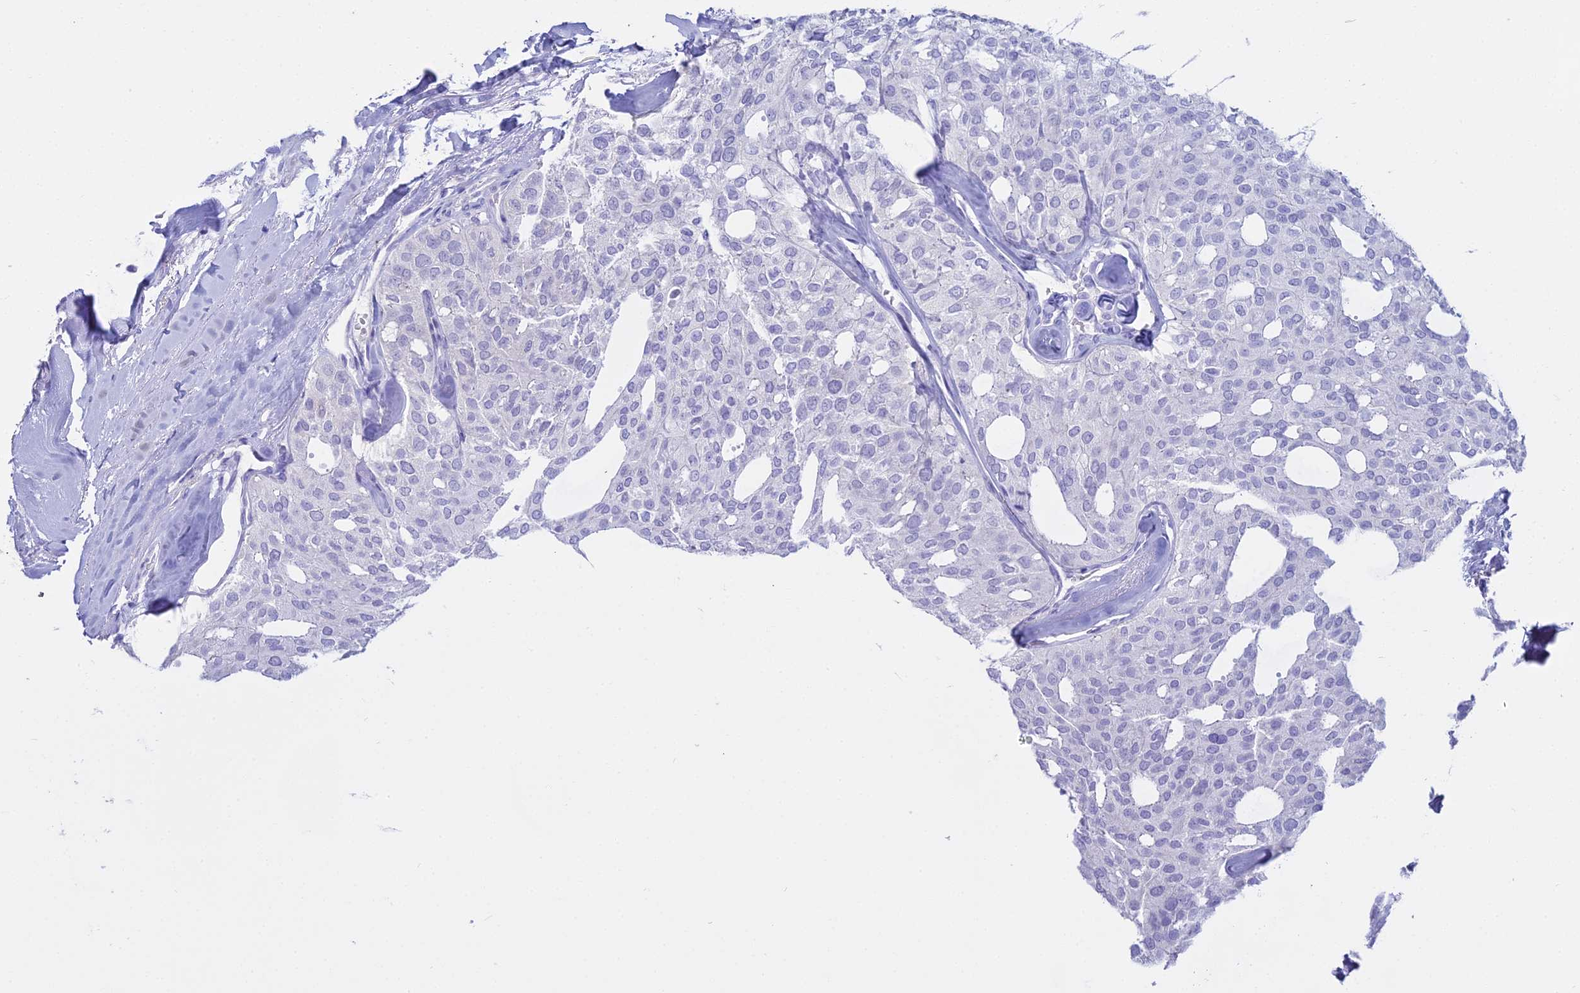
{"staining": {"intensity": "negative", "quantity": "none", "location": "none"}, "tissue": "thyroid cancer", "cell_type": "Tumor cells", "image_type": "cancer", "snomed": [{"axis": "morphology", "description": "Follicular adenoma carcinoma, NOS"}, {"axis": "topography", "description": "Thyroid gland"}], "caption": "Immunohistochemical staining of human thyroid cancer (follicular adenoma carcinoma) exhibits no significant expression in tumor cells.", "gene": "ALPP", "patient": {"sex": "male", "age": 75}}